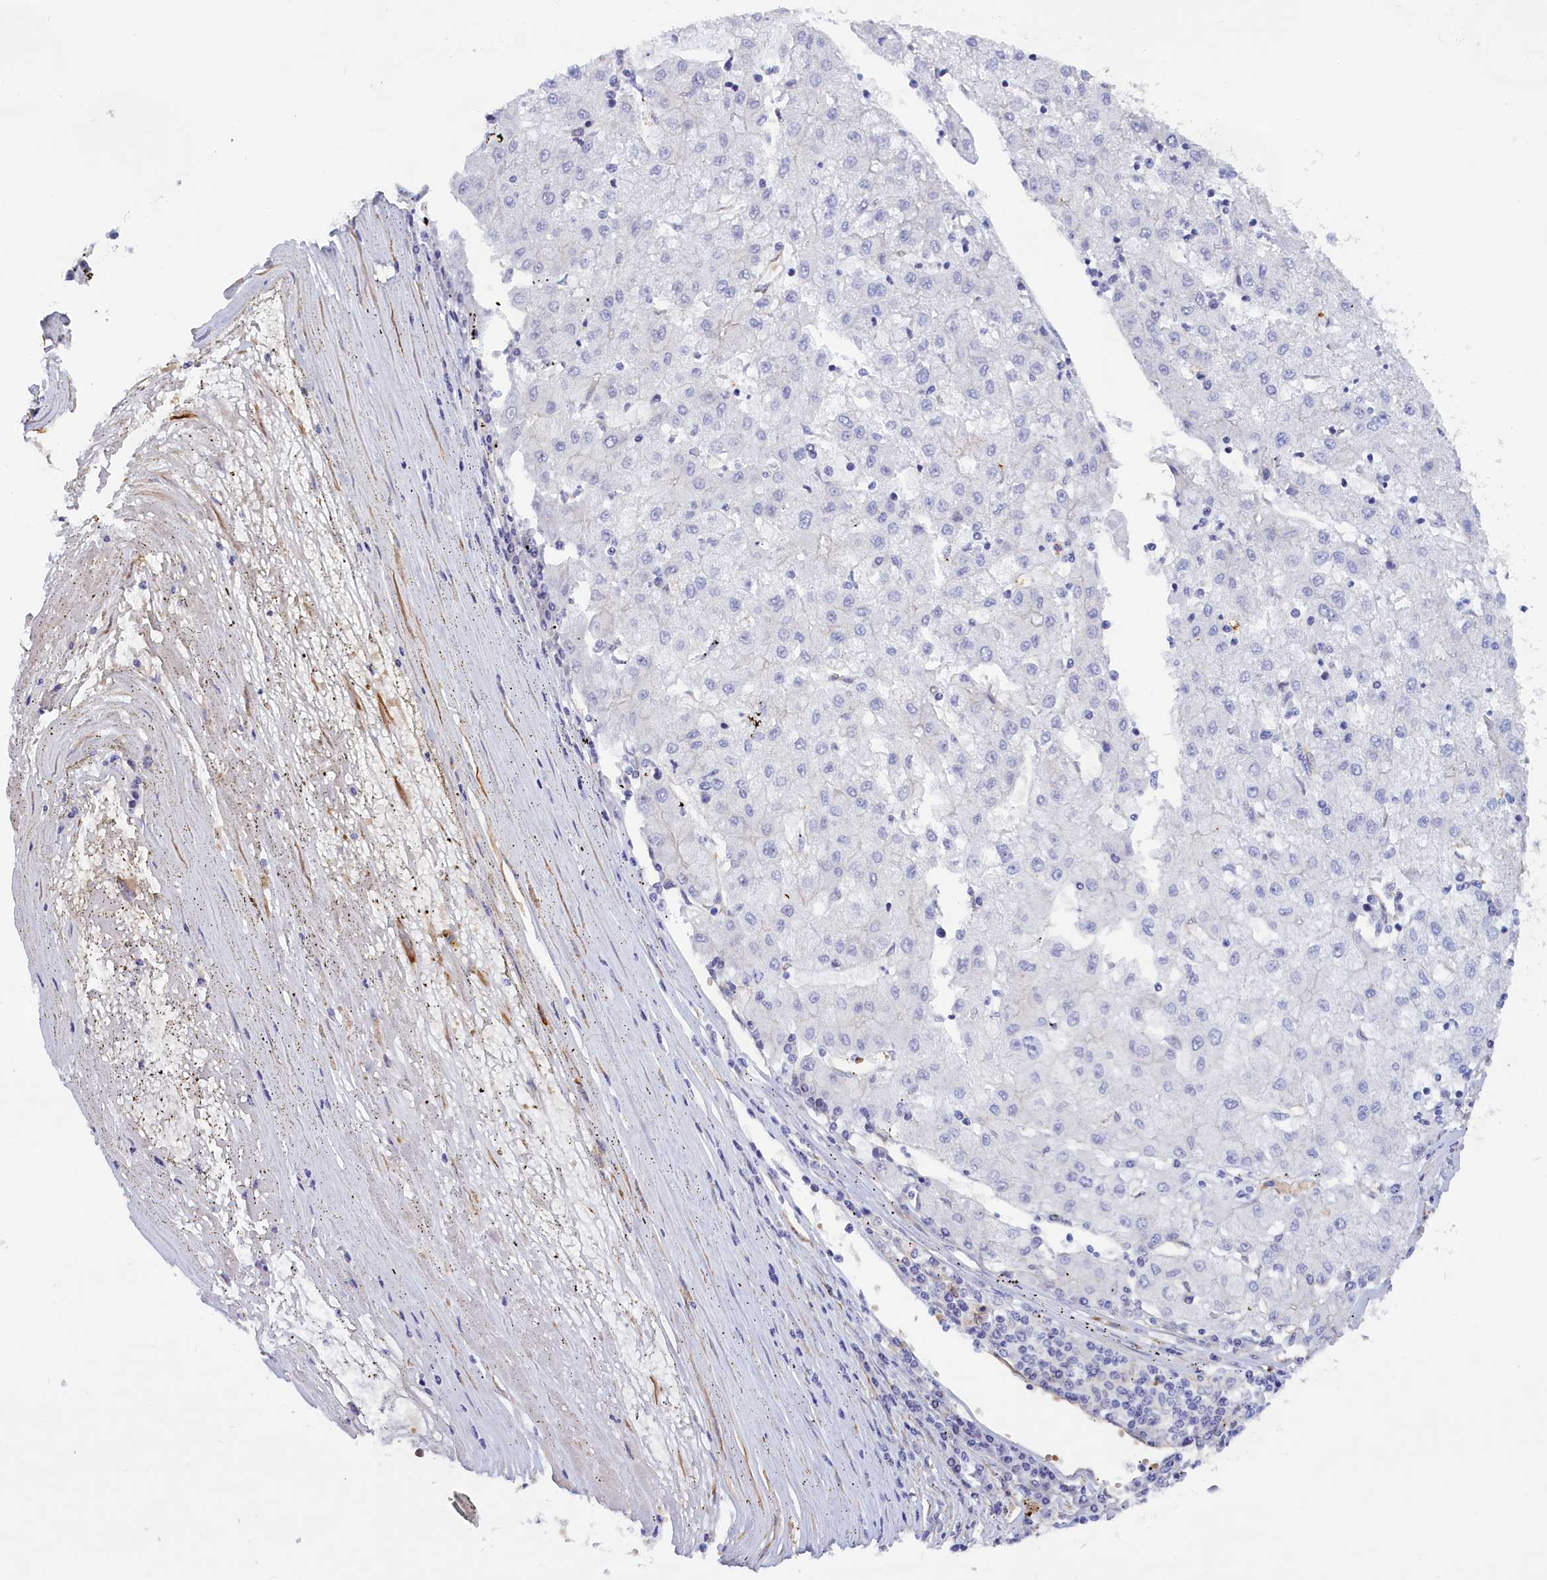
{"staining": {"intensity": "negative", "quantity": "none", "location": "none"}, "tissue": "liver cancer", "cell_type": "Tumor cells", "image_type": "cancer", "snomed": [{"axis": "morphology", "description": "Carcinoma, Hepatocellular, NOS"}, {"axis": "topography", "description": "Liver"}], "caption": "An image of liver cancer stained for a protein displays no brown staining in tumor cells.", "gene": "ABCC12", "patient": {"sex": "male", "age": 72}}